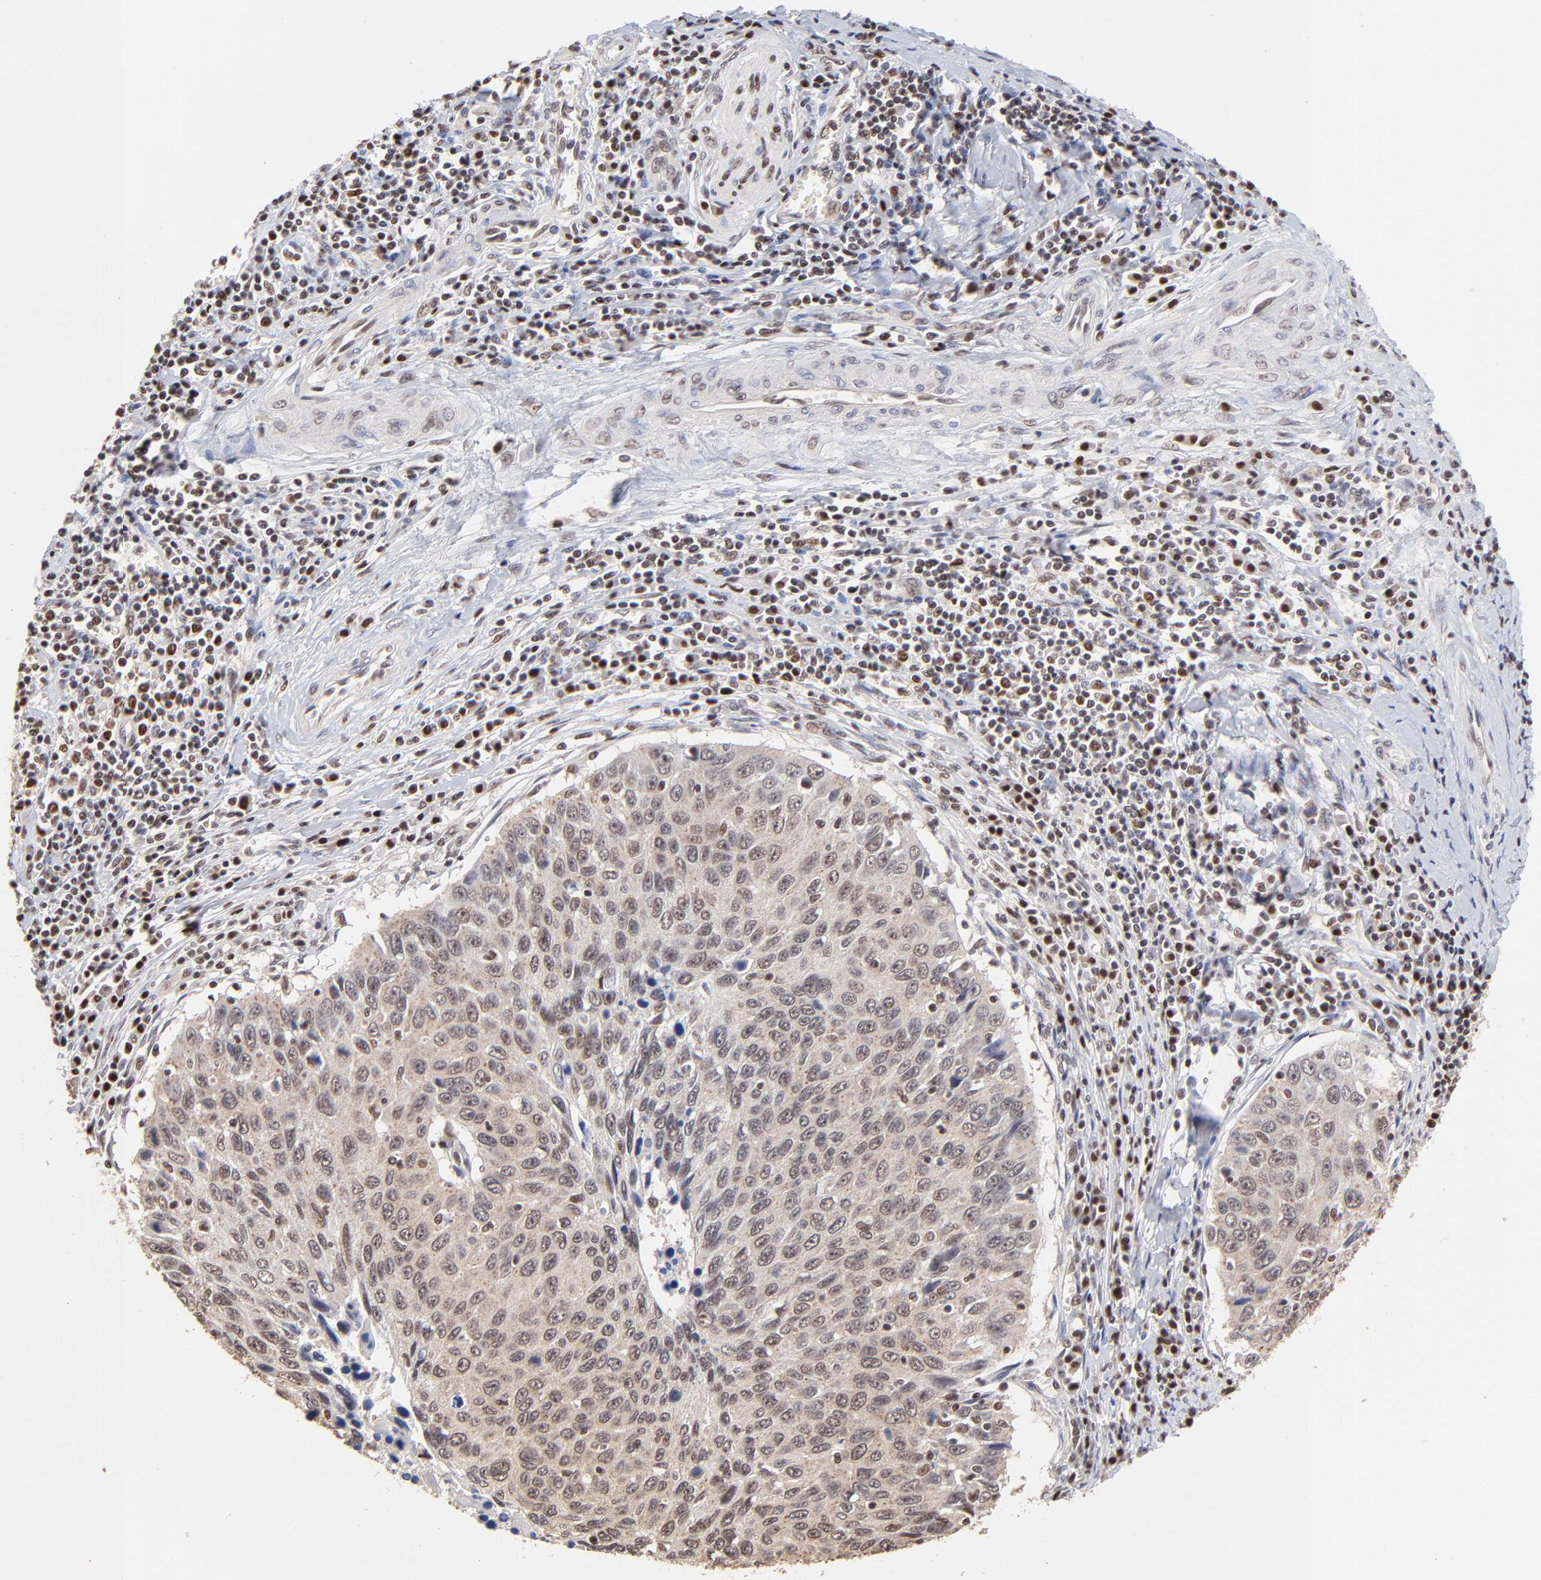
{"staining": {"intensity": "moderate", "quantity": "25%-75%", "location": "cytoplasmic/membranous,nuclear"}, "tissue": "cervical cancer", "cell_type": "Tumor cells", "image_type": "cancer", "snomed": [{"axis": "morphology", "description": "Squamous cell carcinoma, NOS"}, {"axis": "topography", "description": "Cervix"}], "caption": "Brown immunohistochemical staining in human squamous cell carcinoma (cervical) demonstrates moderate cytoplasmic/membranous and nuclear staining in approximately 25%-75% of tumor cells.", "gene": "DSN1", "patient": {"sex": "female", "age": 53}}